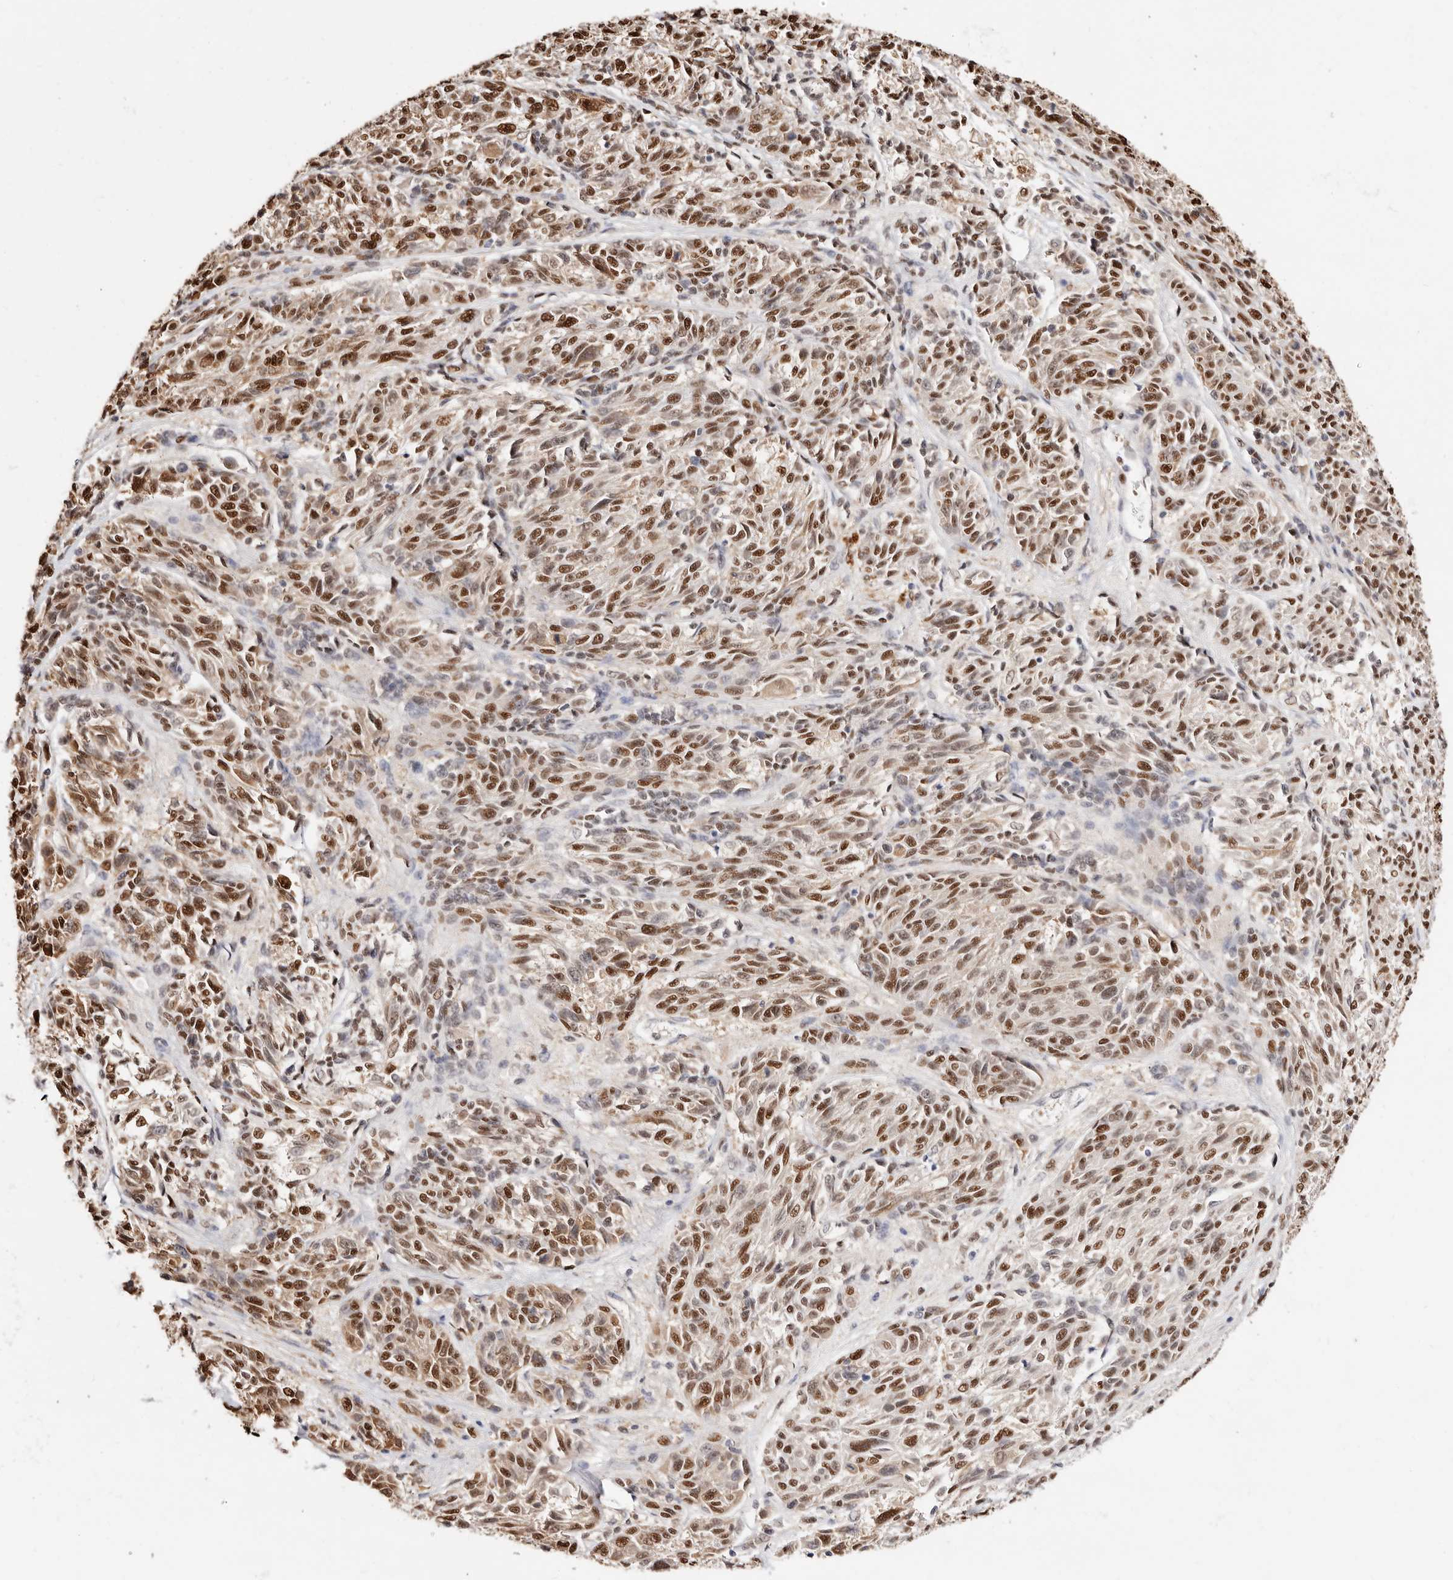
{"staining": {"intensity": "moderate", "quantity": ">75%", "location": "cytoplasmic/membranous,nuclear"}, "tissue": "melanoma", "cell_type": "Tumor cells", "image_type": "cancer", "snomed": [{"axis": "morphology", "description": "Malignant melanoma, NOS"}, {"axis": "topography", "description": "Skin"}], "caption": "Moderate cytoplasmic/membranous and nuclear positivity is identified in approximately >75% of tumor cells in melanoma.", "gene": "TKT", "patient": {"sex": "male", "age": 53}}